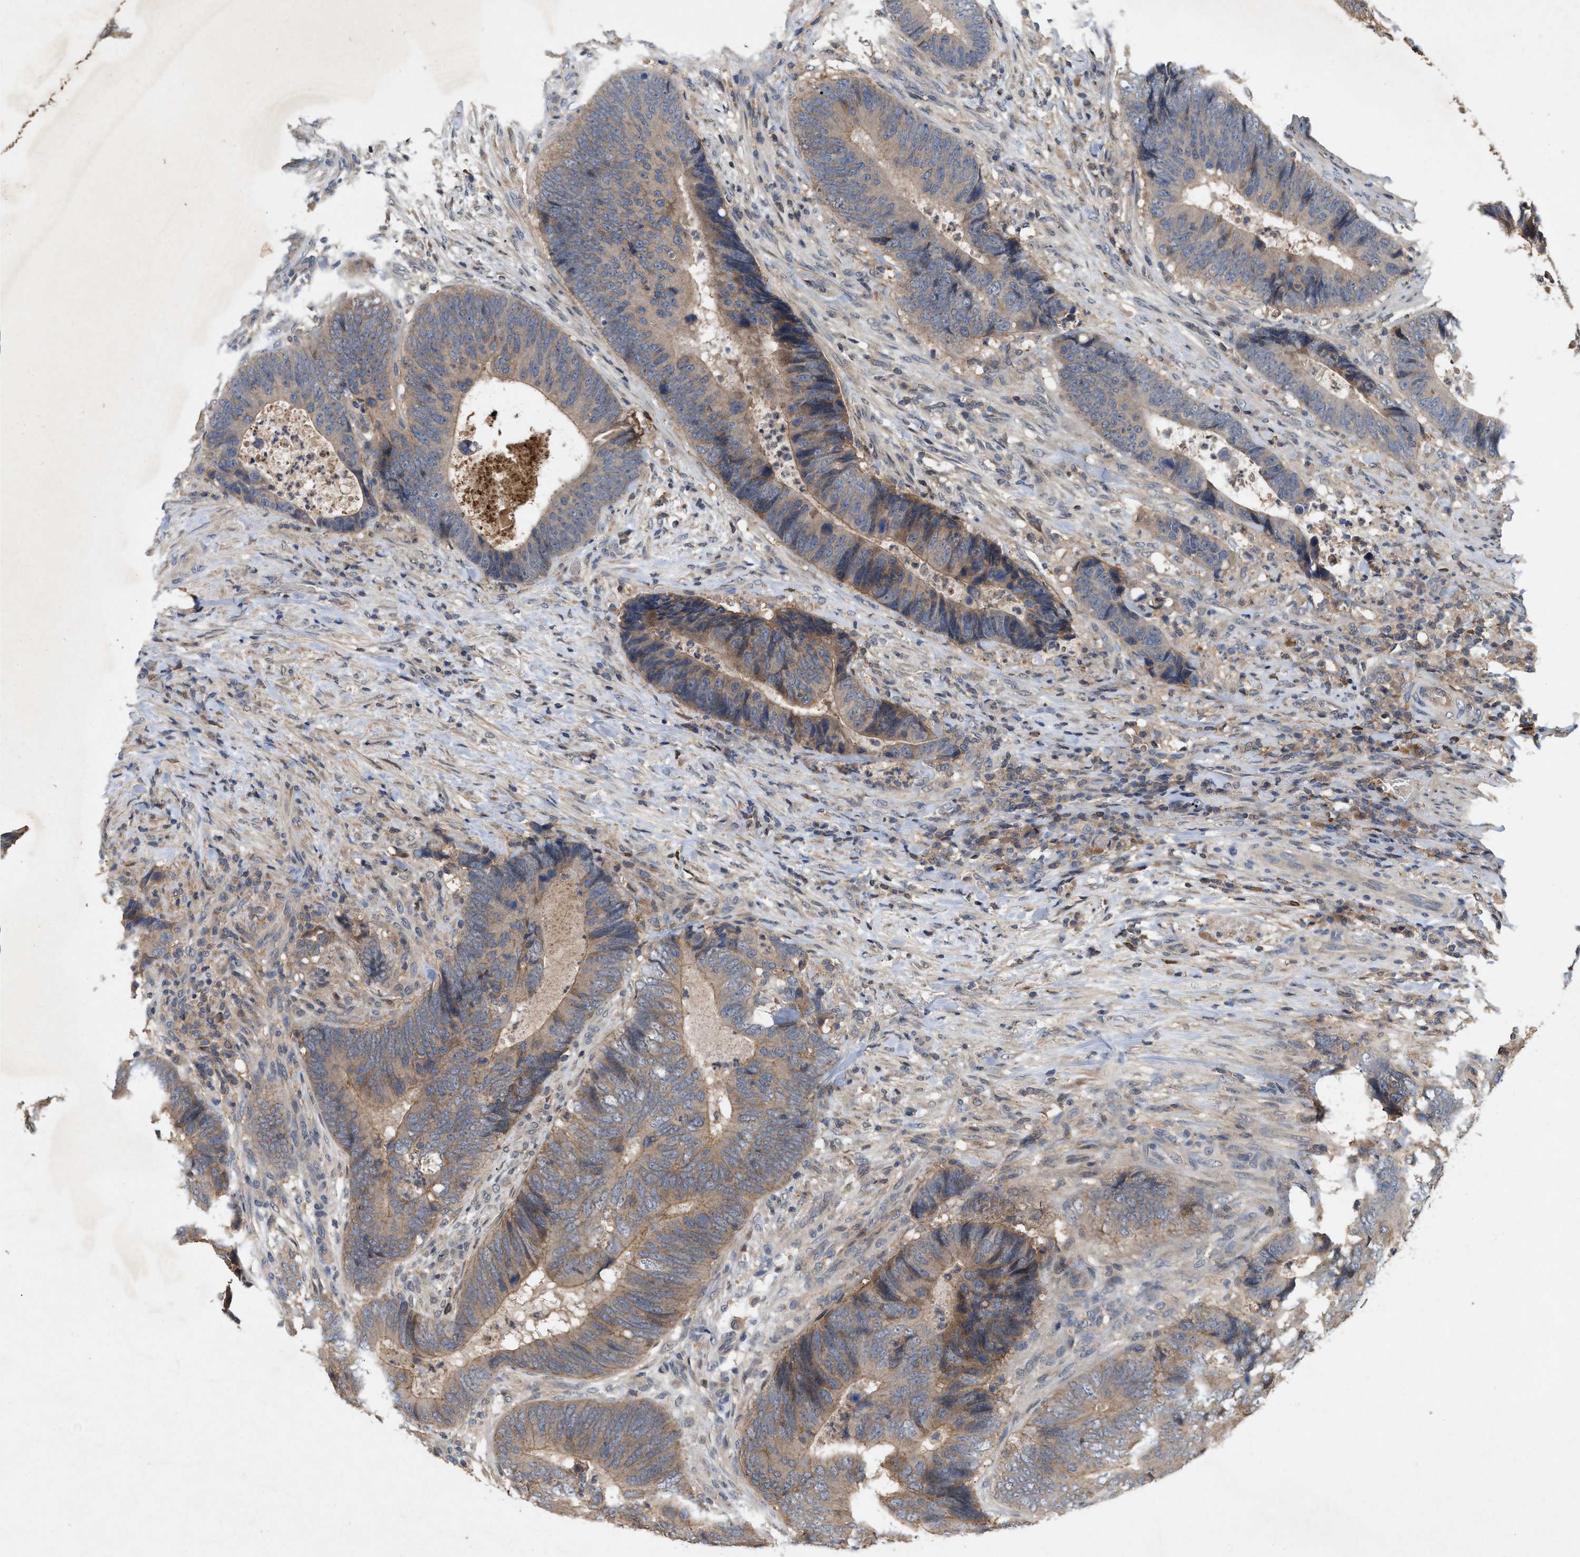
{"staining": {"intensity": "moderate", "quantity": ">75%", "location": "cytoplasmic/membranous"}, "tissue": "colorectal cancer", "cell_type": "Tumor cells", "image_type": "cancer", "snomed": [{"axis": "morphology", "description": "Adenocarcinoma, NOS"}, {"axis": "topography", "description": "Colon"}], "caption": "A photomicrograph showing moderate cytoplasmic/membranous positivity in about >75% of tumor cells in adenocarcinoma (colorectal), as visualized by brown immunohistochemical staining.", "gene": "LPAR2", "patient": {"sex": "male", "age": 56}}